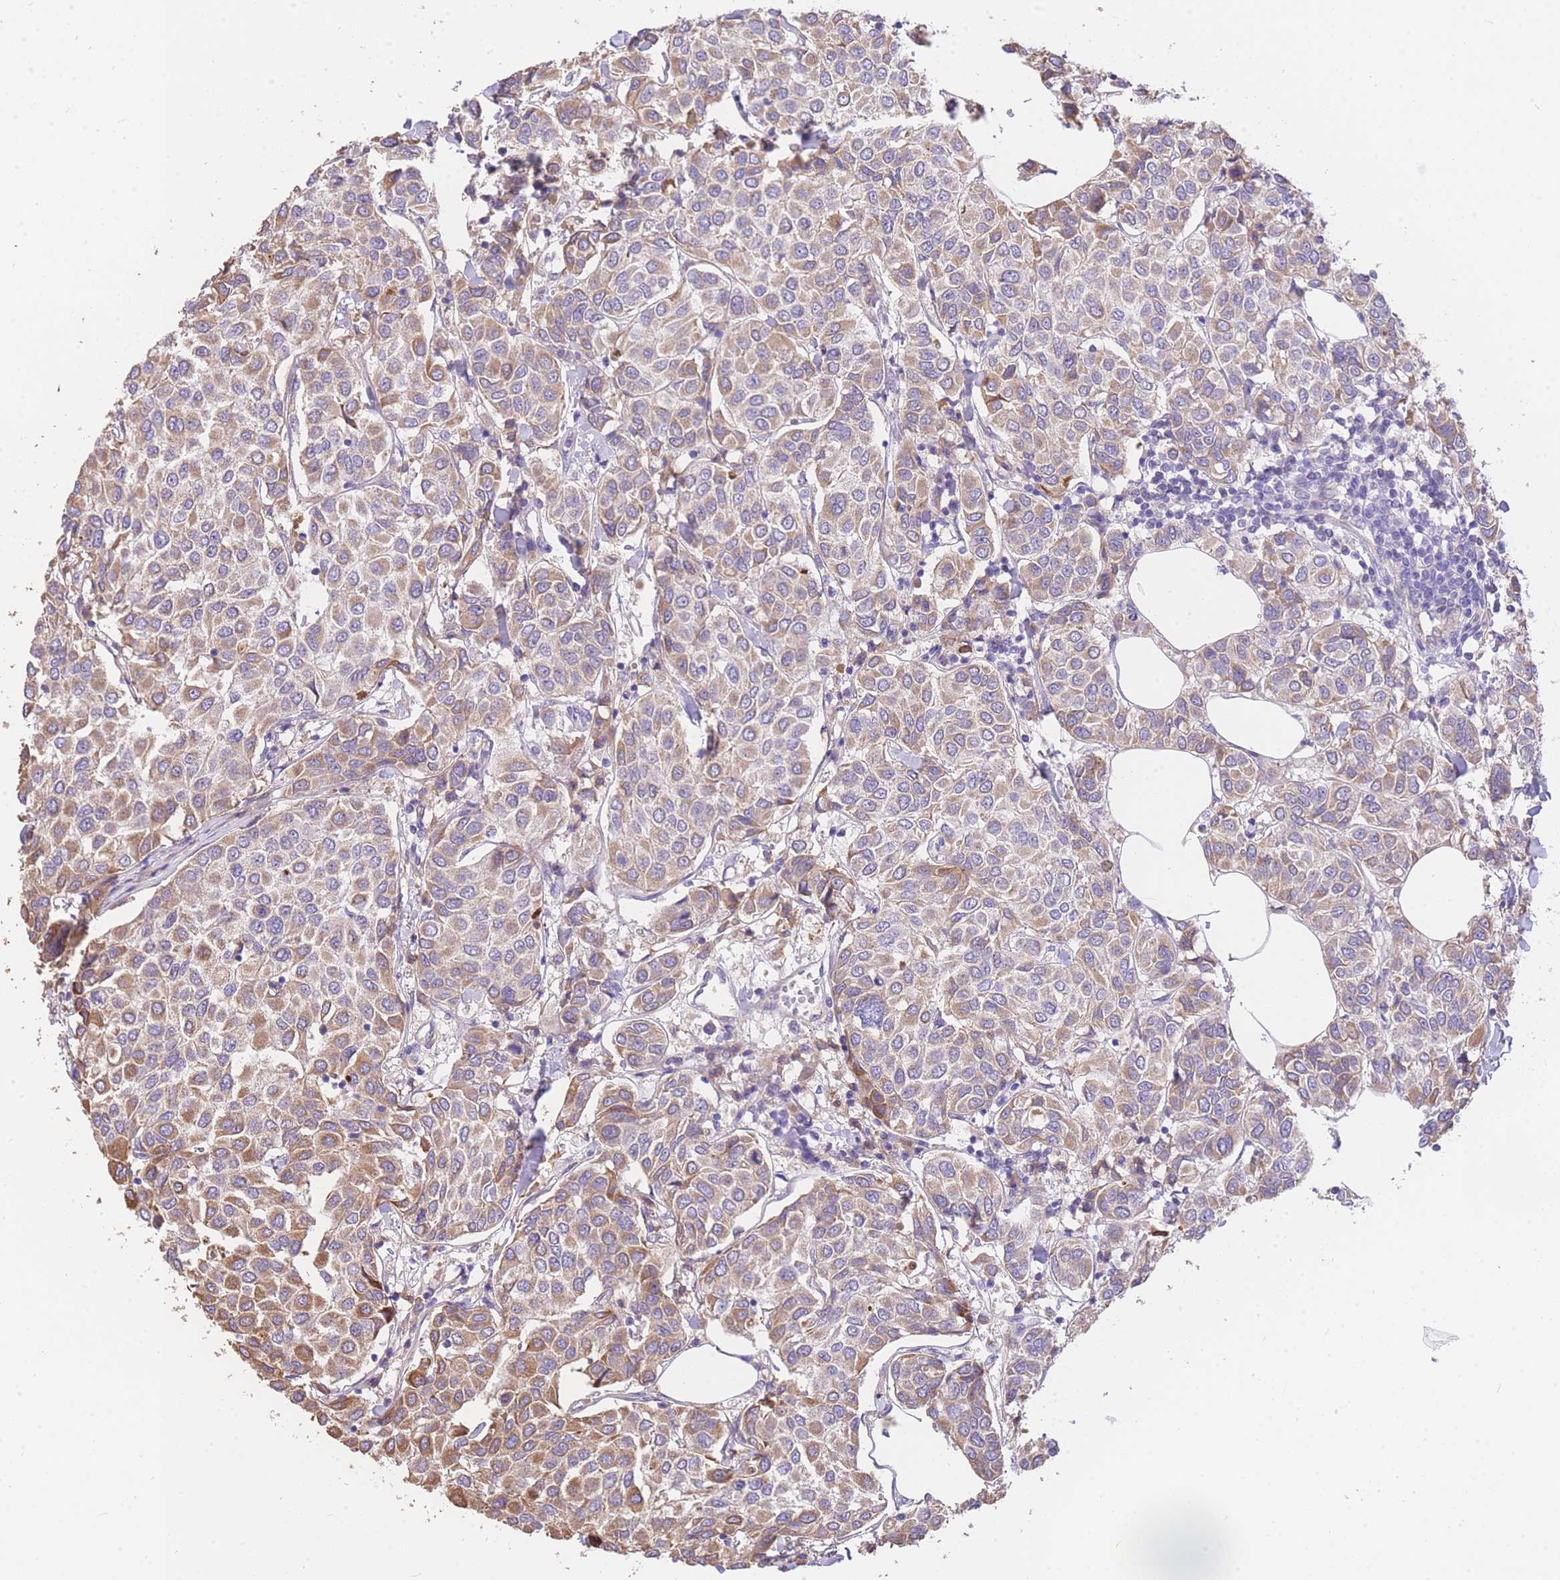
{"staining": {"intensity": "moderate", "quantity": "25%-75%", "location": "cytoplasmic/membranous"}, "tissue": "breast cancer", "cell_type": "Tumor cells", "image_type": "cancer", "snomed": [{"axis": "morphology", "description": "Duct carcinoma"}, {"axis": "topography", "description": "Breast"}], "caption": "Protein expression analysis of human breast cancer reveals moderate cytoplasmic/membranous positivity in about 25%-75% of tumor cells.", "gene": "C2orf88", "patient": {"sex": "female", "age": 55}}